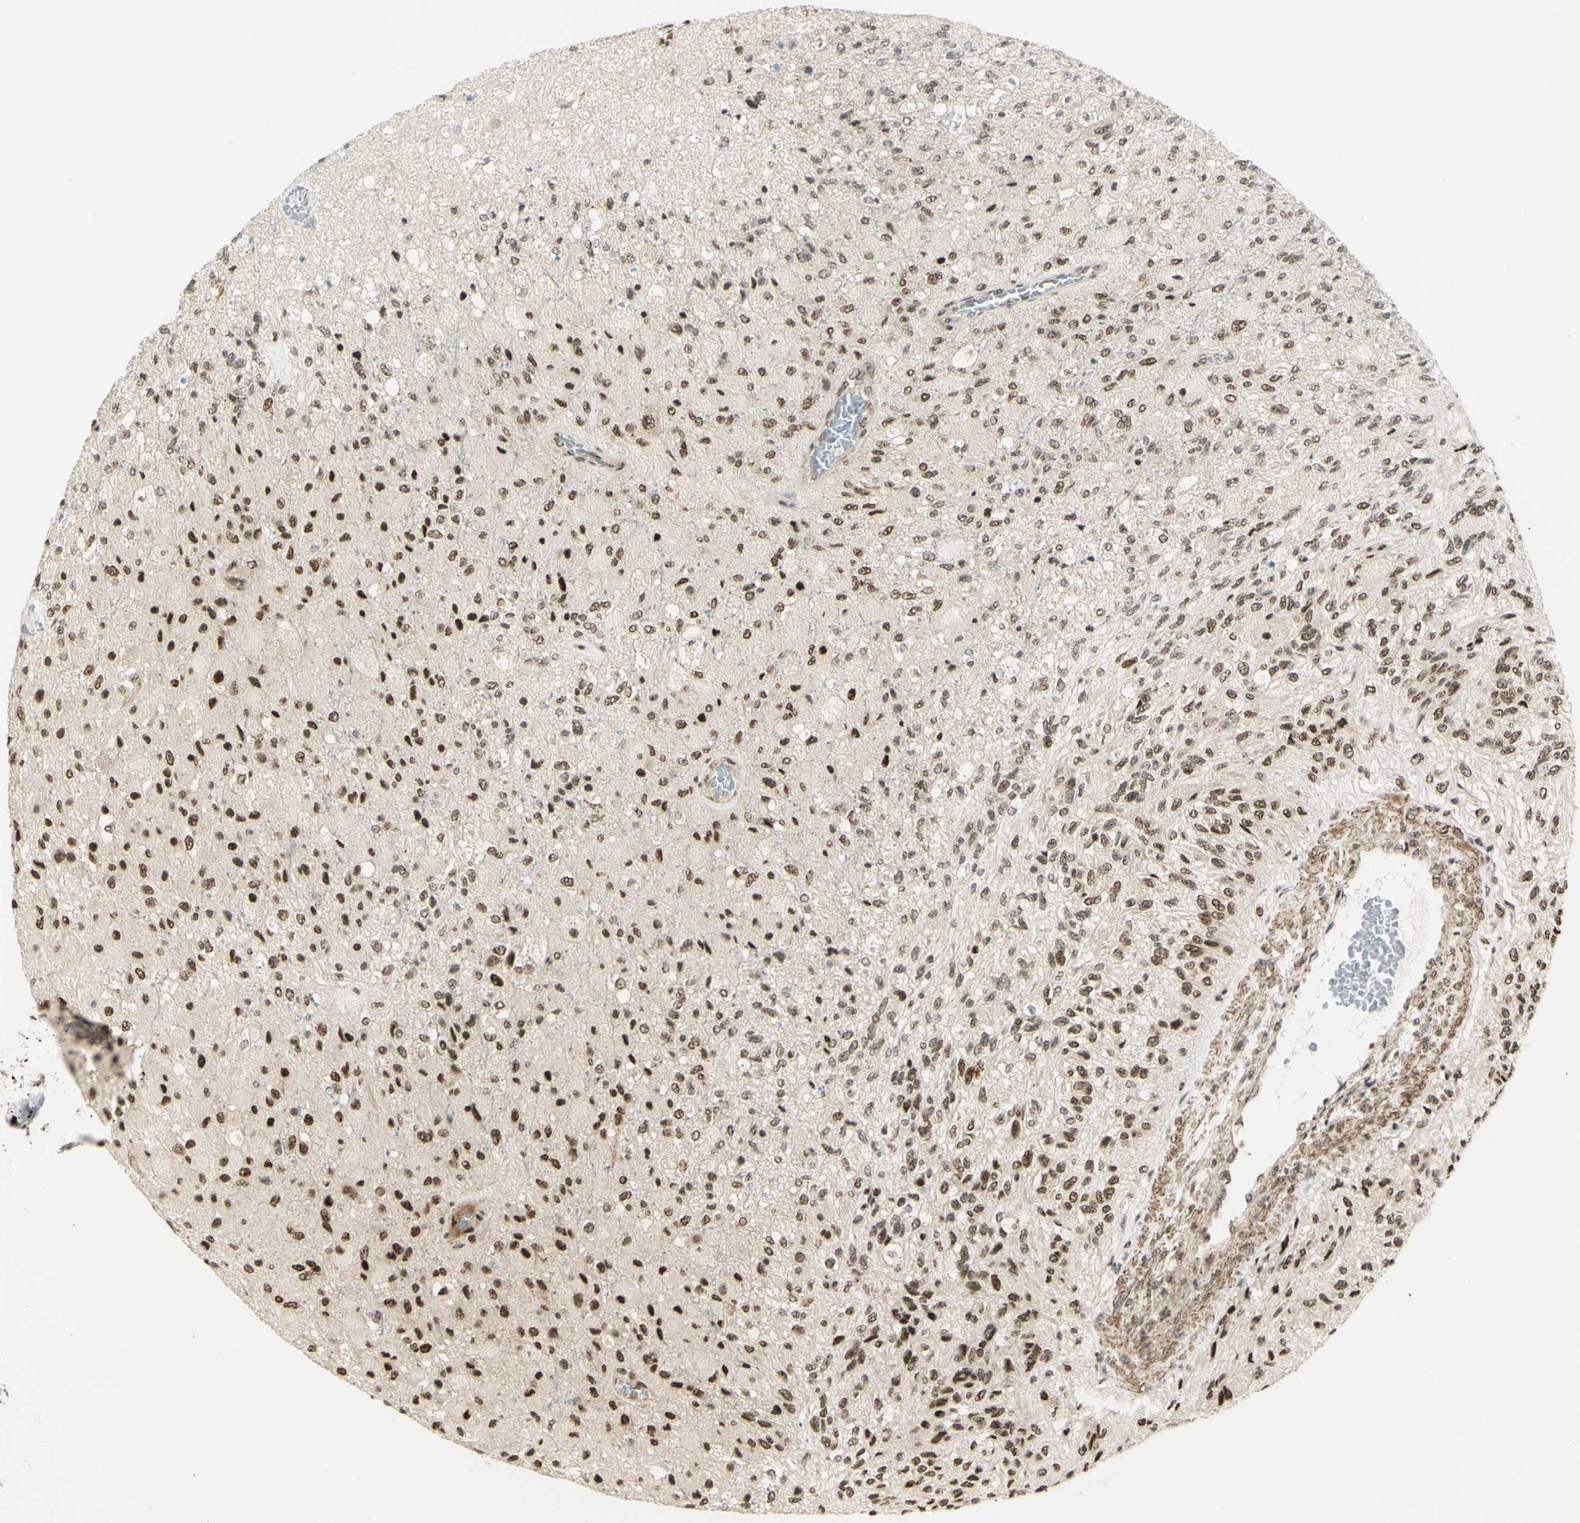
{"staining": {"intensity": "moderate", "quantity": ">75%", "location": "nuclear"}, "tissue": "glioma", "cell_type": "Tumor cells", "image_type": "cancer", "snomed": [{"axis": "morphology", "description": "Normal tissue, NOS"}, {"axis": "morphology", "description": "Glioma, malignant, High grade"}, {"axis": "topography", "description": "Cerebral cortex"}], "caption": "Malignant glioma (high-grade) was stained to show a protein in brown. There is medium levels of moderate nuclear expression in approximately >75% of tumor cells.", "gene": "ZMYM6", "patient": {"sex": "male", "age": 77}}